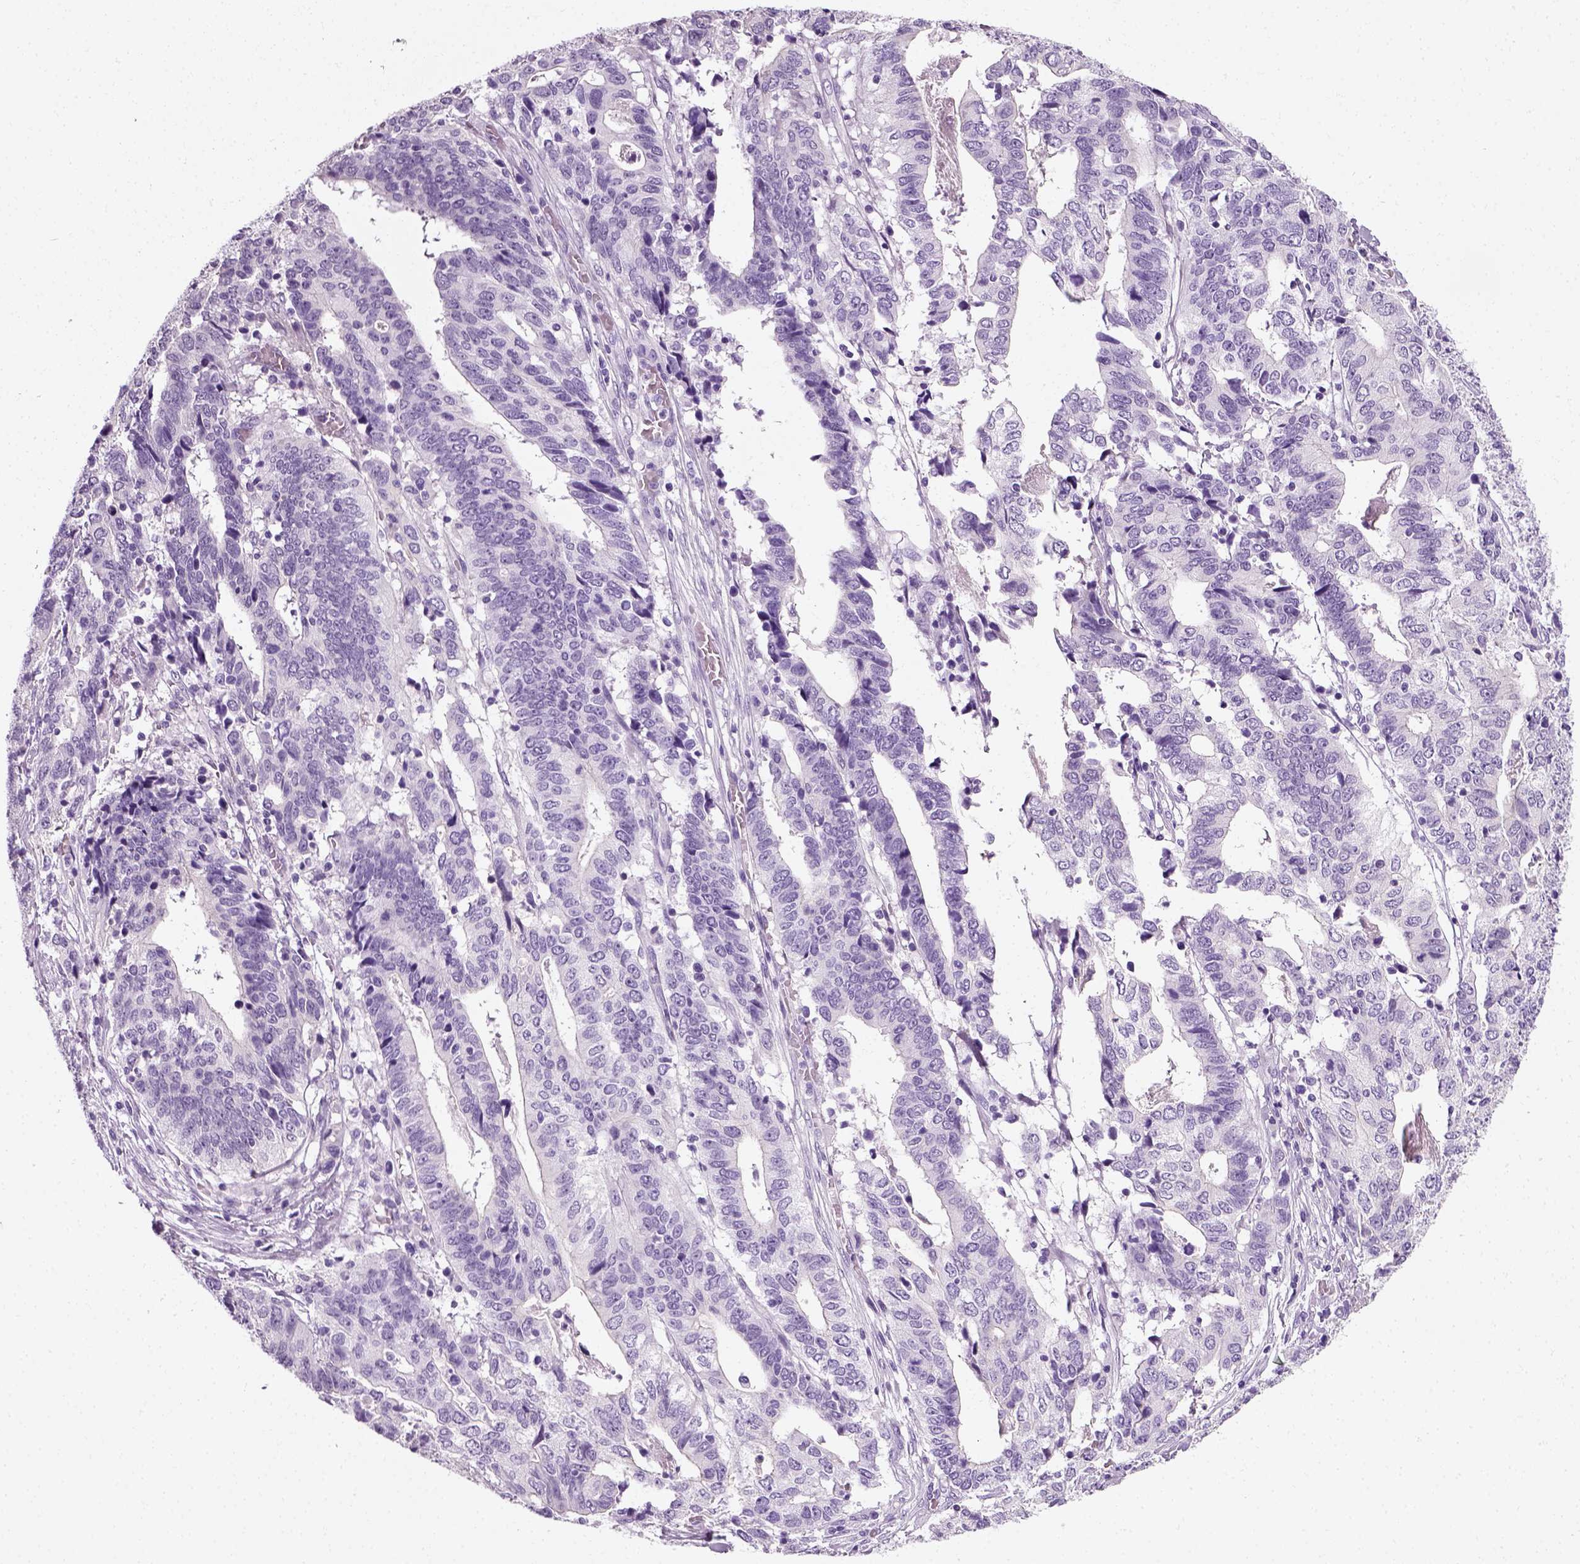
{"staining": {"intensity": "negative", "quantity": "none", "location": "none"}, "tissue": "stomach cancer", "cell_type": "Tumor cells", "image_type": "cancer", "snomed": [{"axis": "morphology", "description": "Adenocarcinoma, NOS"}, {"axis": "topography", "description": "Stomach, upper"}], "caption": "High magnification brightfield microscopy of stomach cancer (adenocarcinoma) stained with DAB (brown) and counterstained with hematoxylin (blue): tumor cells show no significant staining.", "gene": "SPATA31E1", "patient": {"sex": "female", "age": 67}}